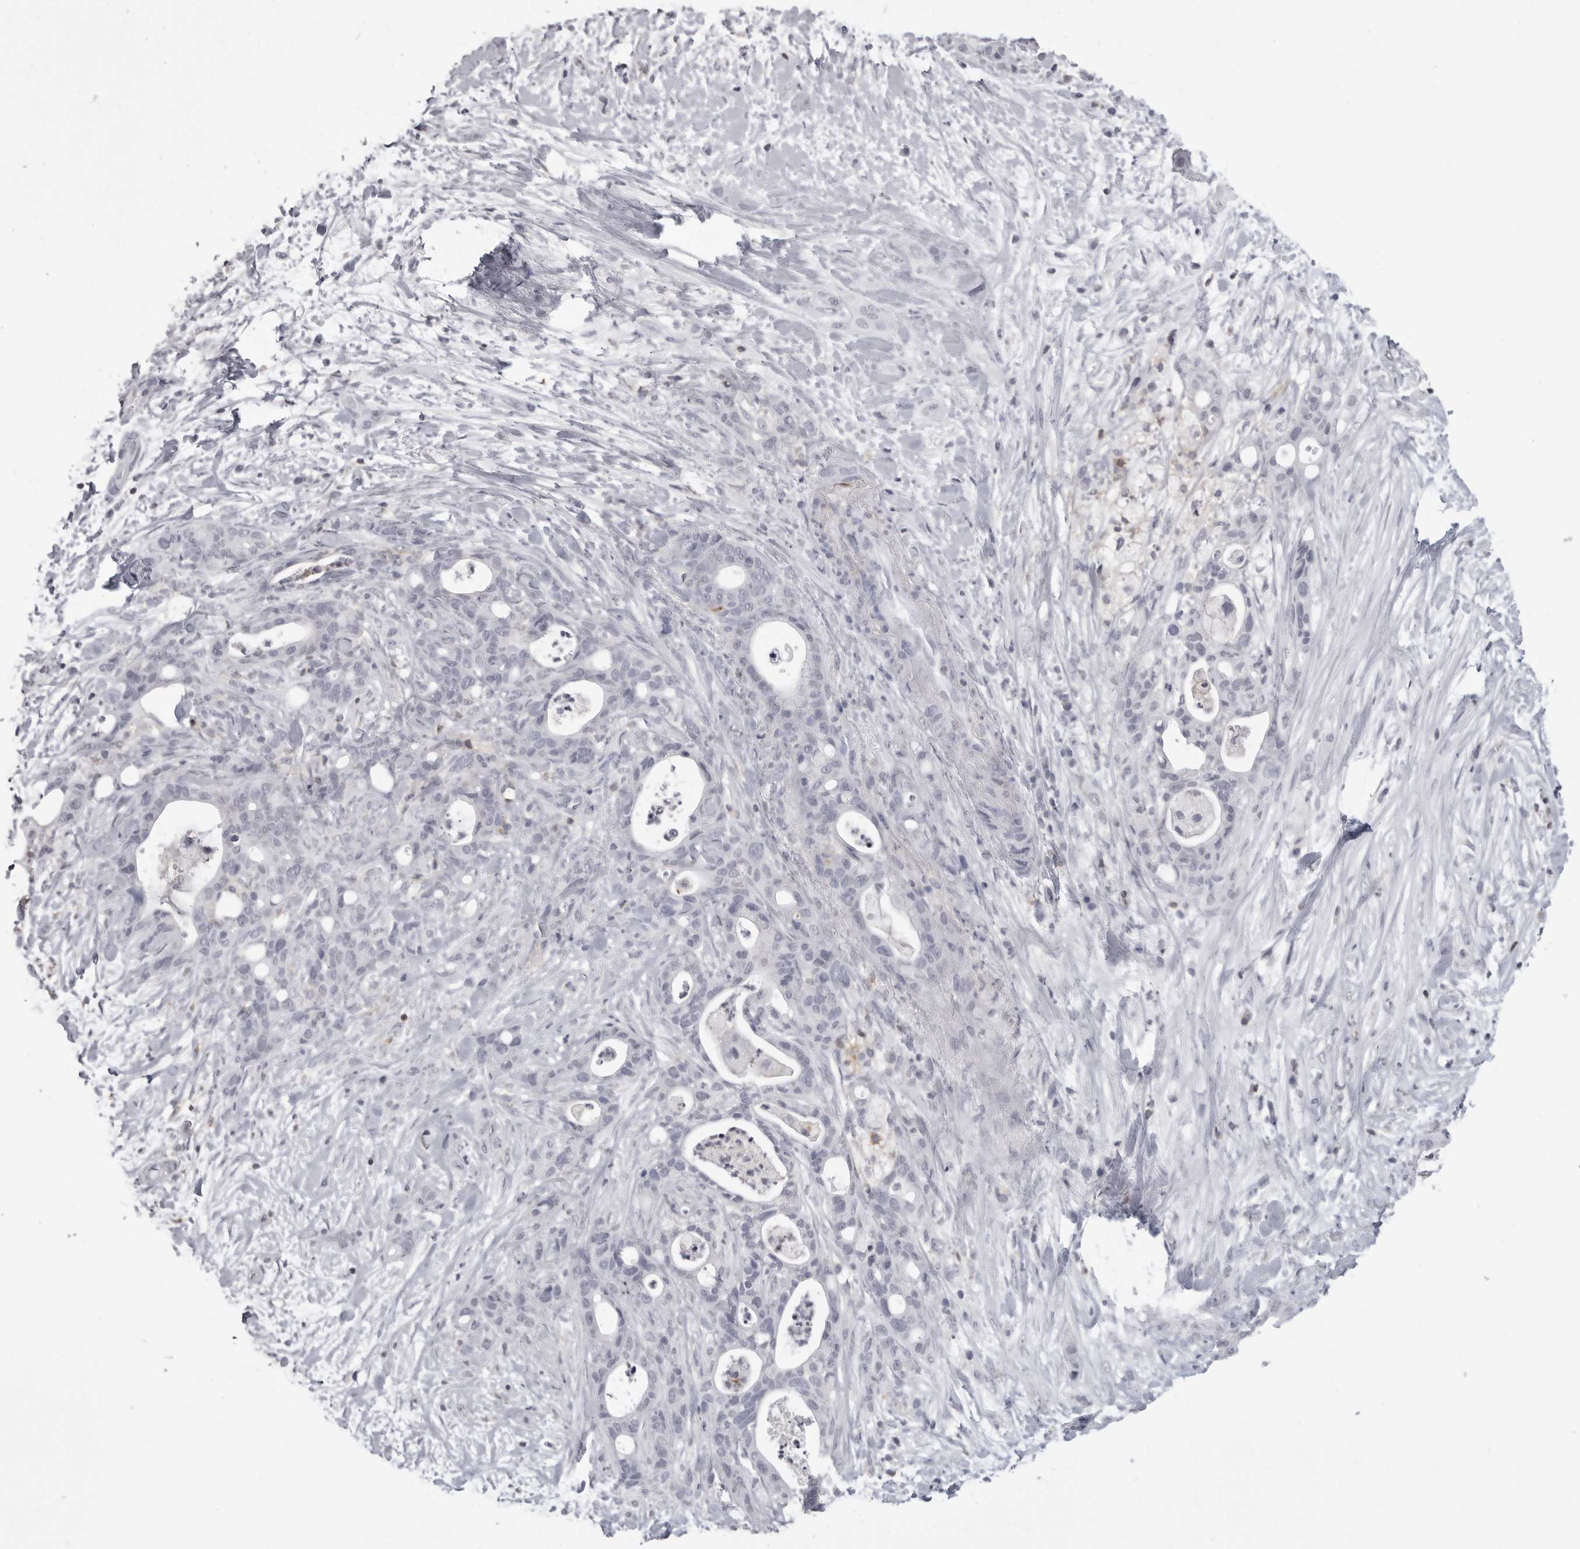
{"staining": {"intensity": "negative", "quantity": "none", "location": "none"}, "tissue": "pancreatic cancer", "cell_type": "Tumor cells", "image_type": "cancer", "snomed": [{"axis": "morphology", "description": "Adenocarcinoma, NOS"}, {"axis": "topography", "description": "Pancreas"}], "caption": "The micrograph displays no staining of tumor cells in adenocarcinoma (pancreatic).", "gene": "ITGAL", "patient": {"sex": "male", "age": 58}}